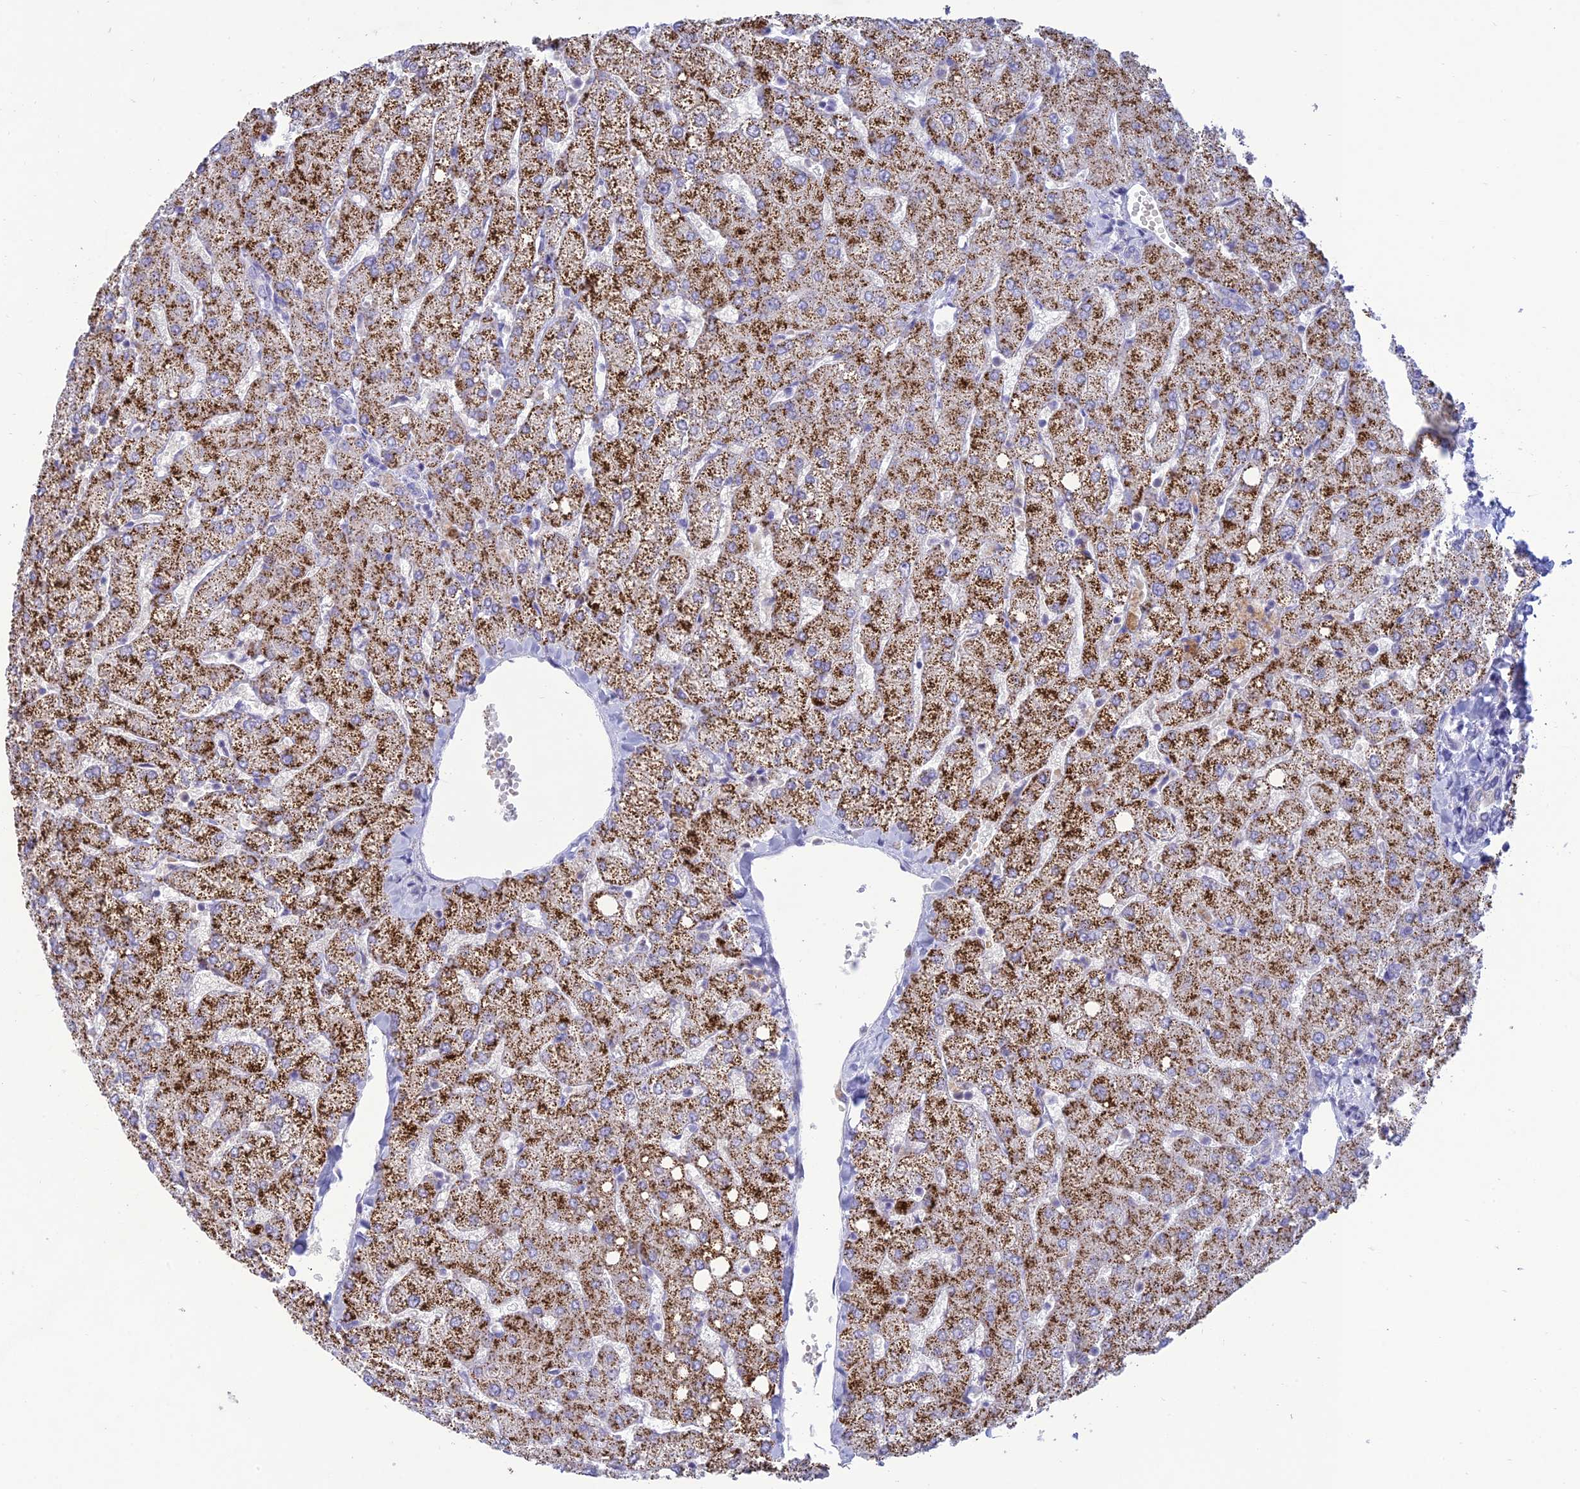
{"staining": {"intensity": "negative", "quantity": "none", "location": "none"}, "tissue": "liver", "cell_type": "Cholangiocytes", "image_type": "normal", "snomed": [{"axis": "morphology", "description": "Normal tissue, NOS"}, {"axis": "topography", "description": "Liver"}], "caption": "A high-resolution photomicrograph shows immunohistochemistry (IHC) staining of normal liver, which demonstrates no significant staining in cholangiocytes. (Immunohistochemistry, brightfield microscopy, high magnification).", "gene": "MAL2", "patient": {"sex": "female", "age": 54}}